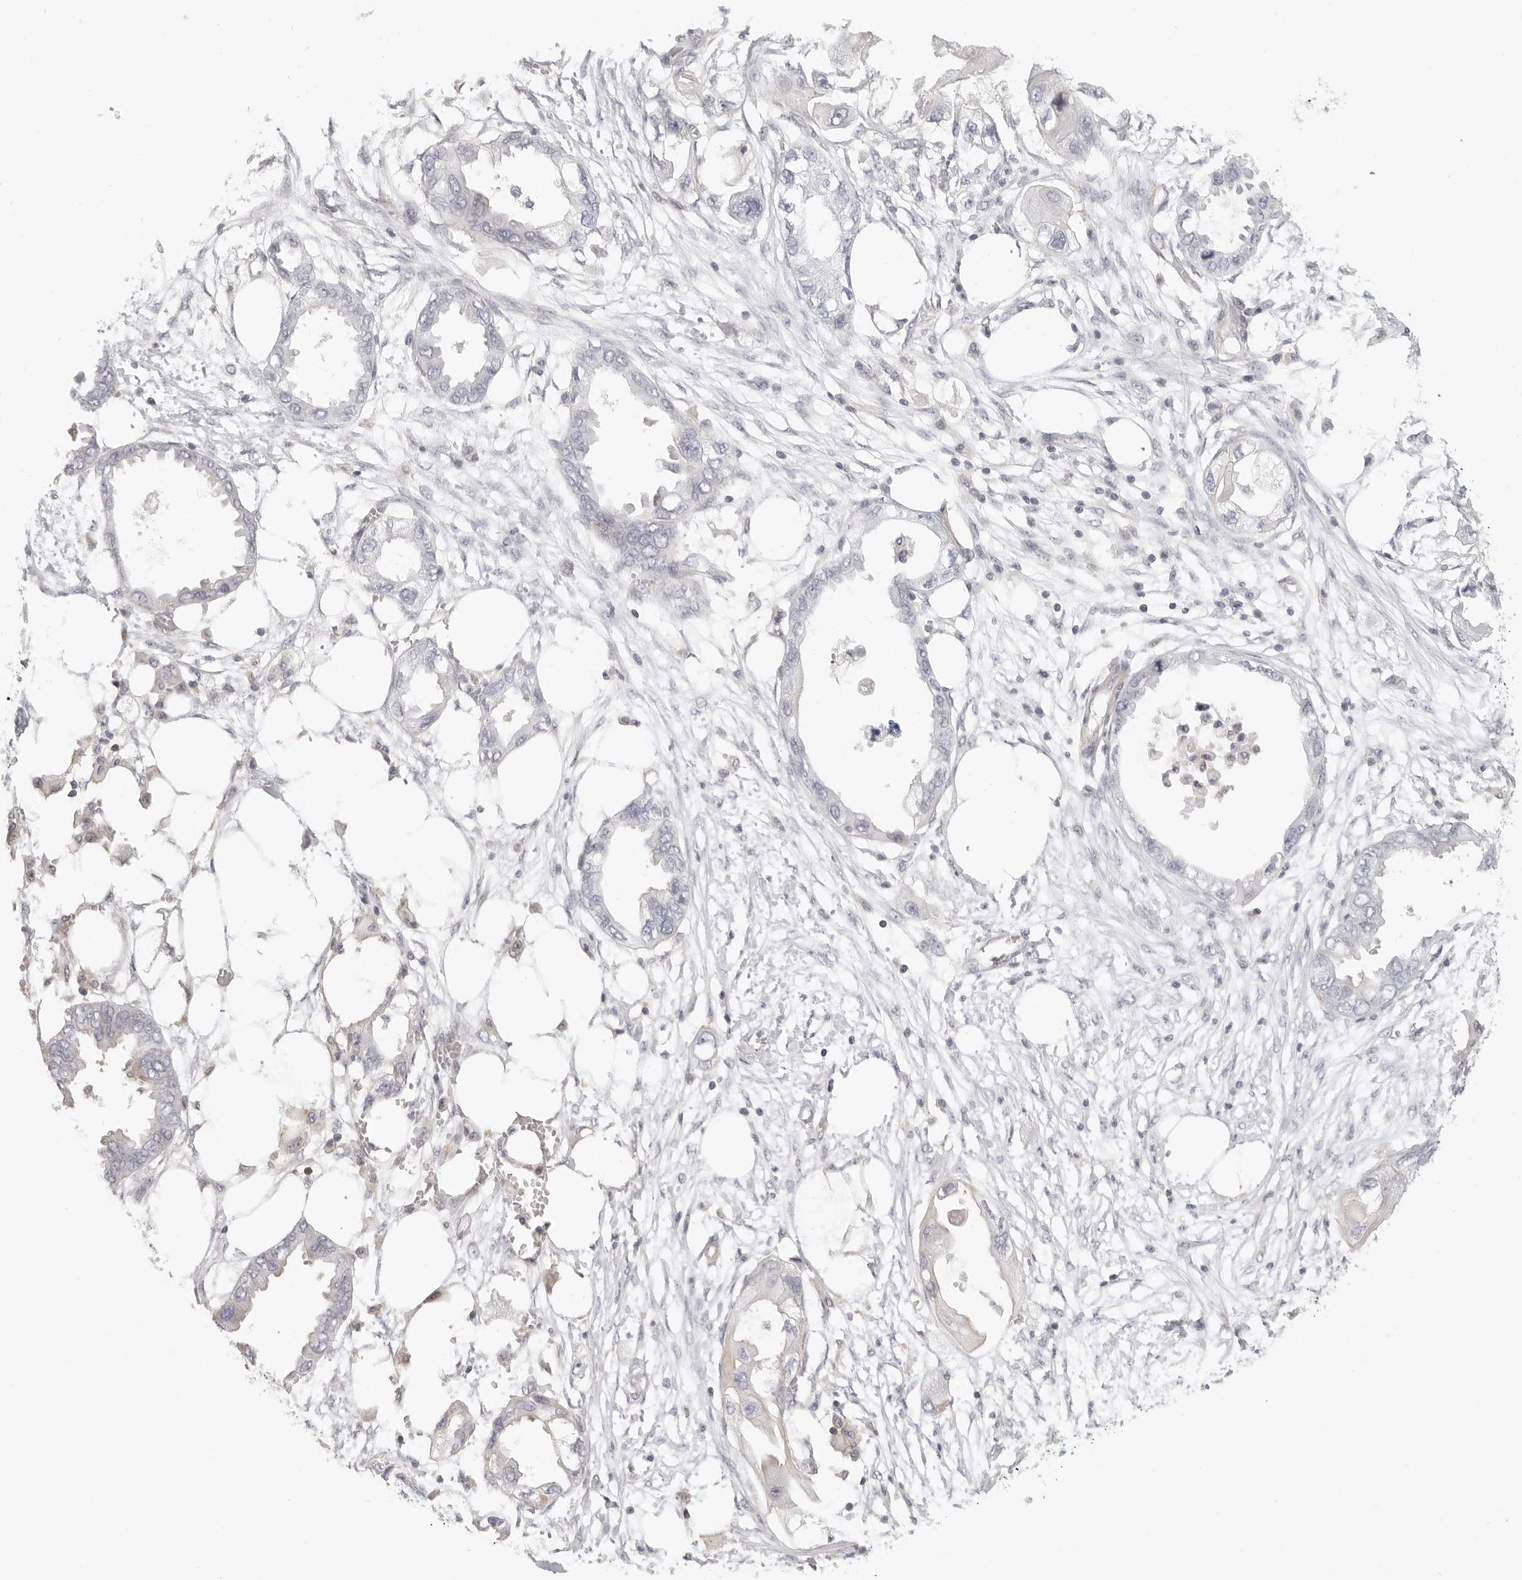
{"staining": {"intensity": "negative", "quantity": "none", "location": "none"}, "tissue": "endometrial cancer", "cell_type": "Tumor cells", "image_type": "cancer", "snomed": [{"axis": "morphology", "description": "Adenocarcinoma, NOS"}, {"axis": "morphology", "description": "Adenocarcinoma, metastatic, NOS"}, {"axis": "topography", "description": "Adipose tissue"}, {"axis": "topography", "description": "Endometrium"}], "caption": "Immunohistochemistry histopathology image of neoplastic tissue: endometrial metastatic adenocarcinoma stained with DAB shows no significant protein positivity in tumor cells.", "gene": "RXFP1", "patient": {"sex": "female", "age": 67}}